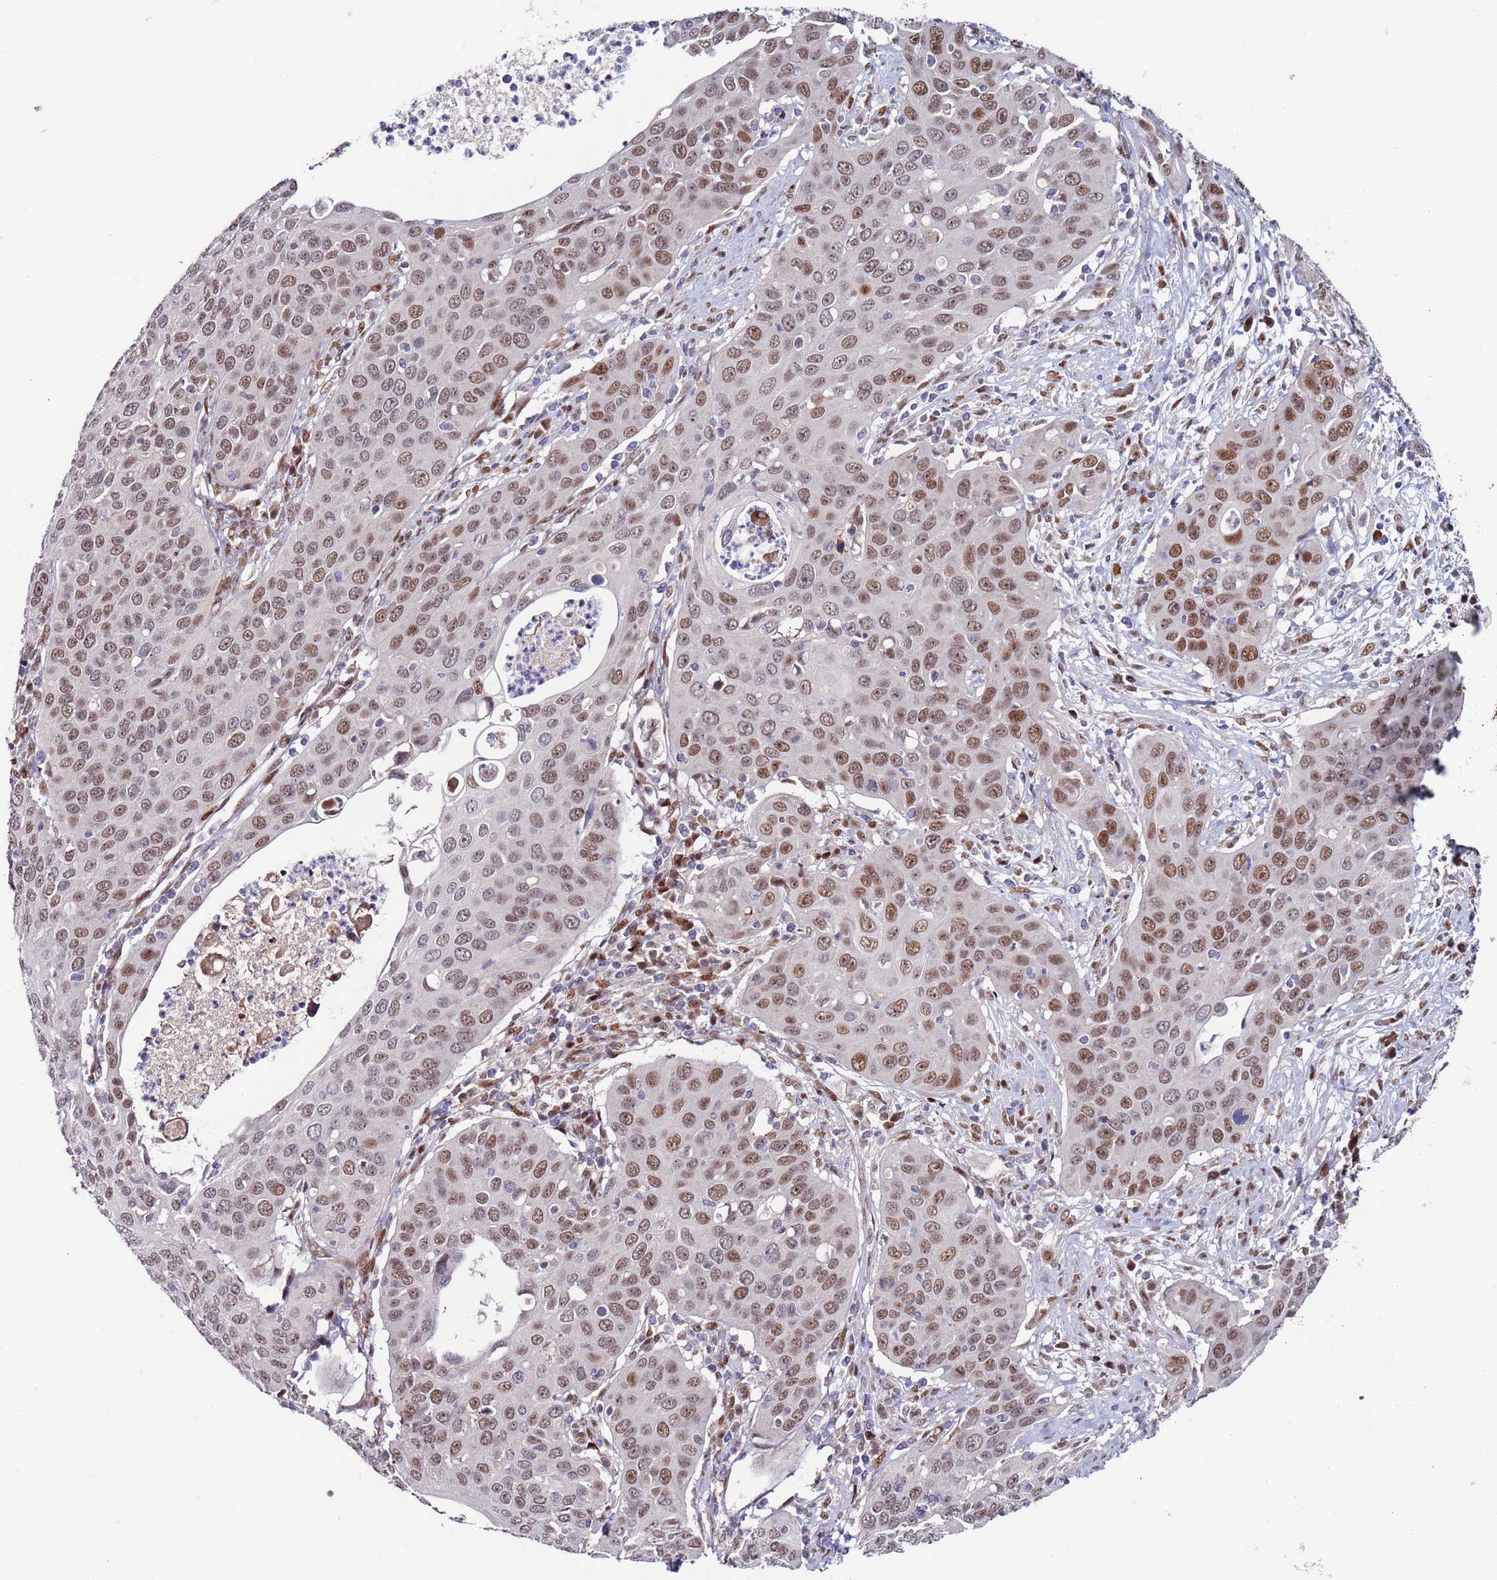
{"staining": {"intensity": "moderate", "quantity": ">75%", "location": "nuclear"}, "tissue": "cervical cancer", "cell_type": "Tumor cells", "image_type": "cancer", "snomed": [{"axis": "morphology", "description": "Squamous cell carcinoma, NOS"}, {"axis": "topography", "description": "Cervix"}], "caption": "The immunohistochemical stain labels moderate nuclear staining in tumor cells of cervical squamous cell carcinoma tissue.", "gene": "FBXO27", "patient": {"sex": "female", "age": 36}}